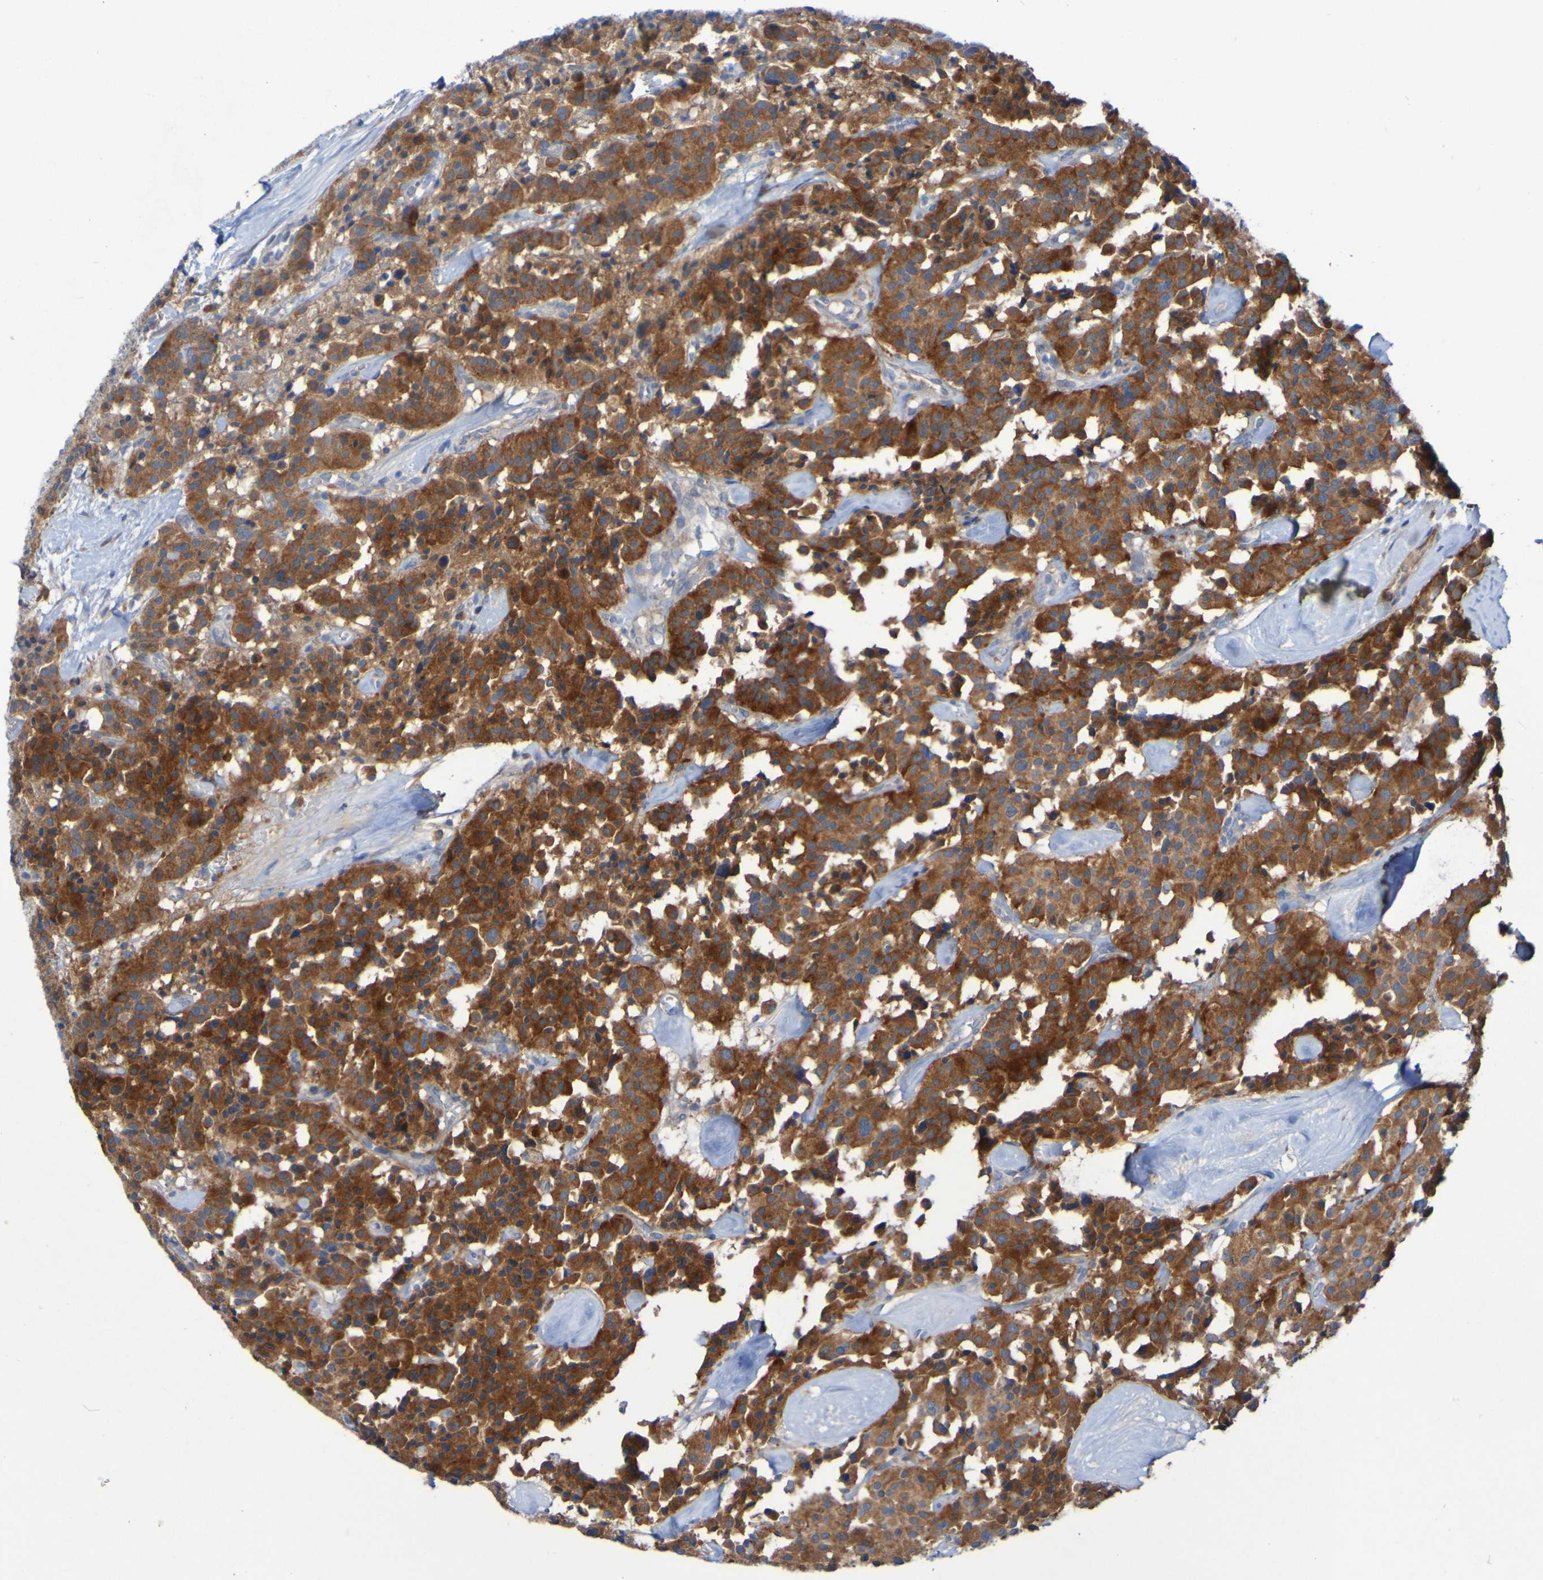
{"staining": {"intensity": "strong", "quantity": ">75%", "location": "cytoplasmic/membranous"}, "tissue": "carcinoid", "cell_type": "Tumor cells", "image_type": "cancer", "snomed": [{"axis": "morphology", "description": "Carcinoid, malignant, NOS"}, {"axis": "topography", "description": "Lung"}], "caption": "IHC of carcinoid reveals high levels of strong cytoplasmic/membranous positivity in approximately >75% of tumor cells.", "gene": "ARHGEF16", "patient": {"sex": "male", "age": 30}}